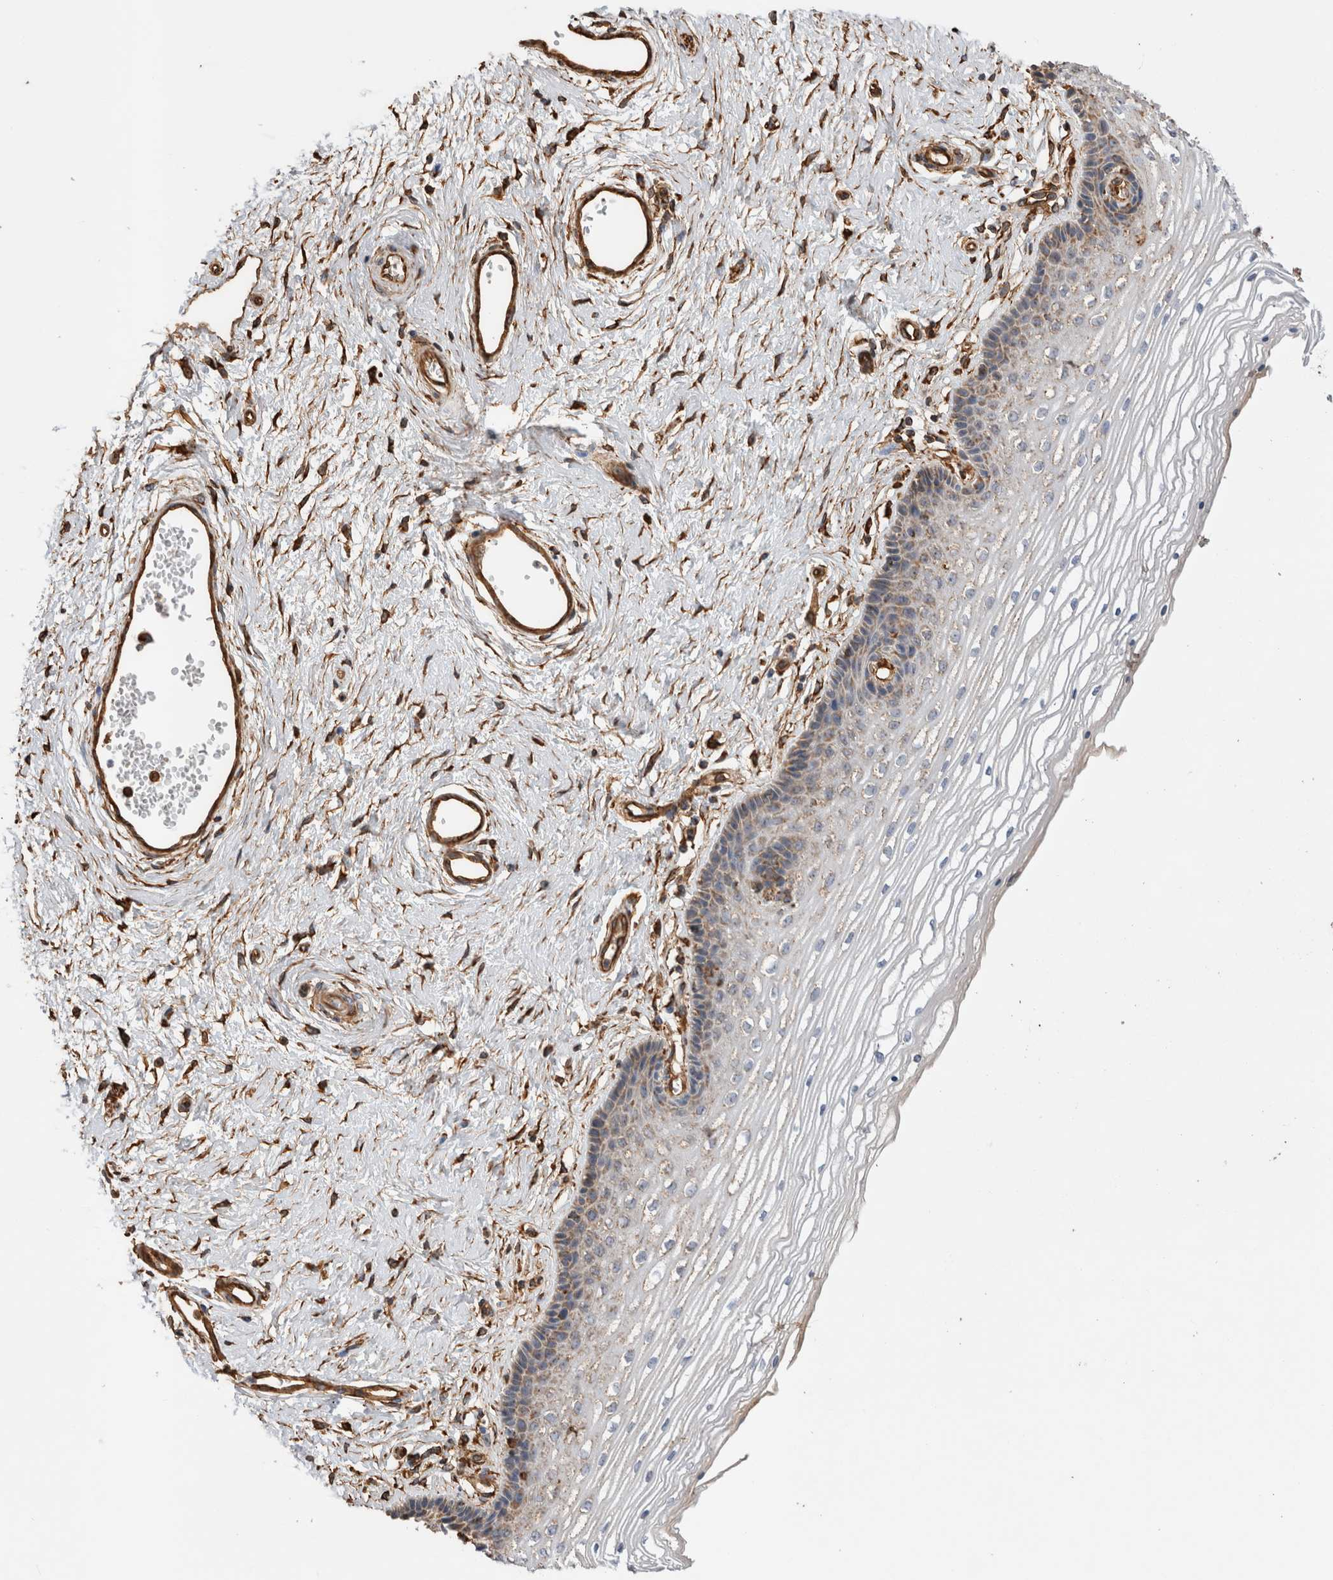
{"staining": {"intensity": "moderate", "quantity": "<25%", "location": "cytoplasmic/membranous"}, "tissue": "vagina", "cell_type": "Squamous epithelial cells", "image_type": "normal", "snomed": [{"axis": "morphology", "description": "Normal tissue, NOS"}, {"axis": "topography", "description": "Vagina"}], "caption": "Unremarkable vagina exhibits moderate cytoplasmic/membranous expression in approximately <25% of squamous epithelial cells.", "gene": "ZNF397", "patient": {"sex": "female", "age": 46}}